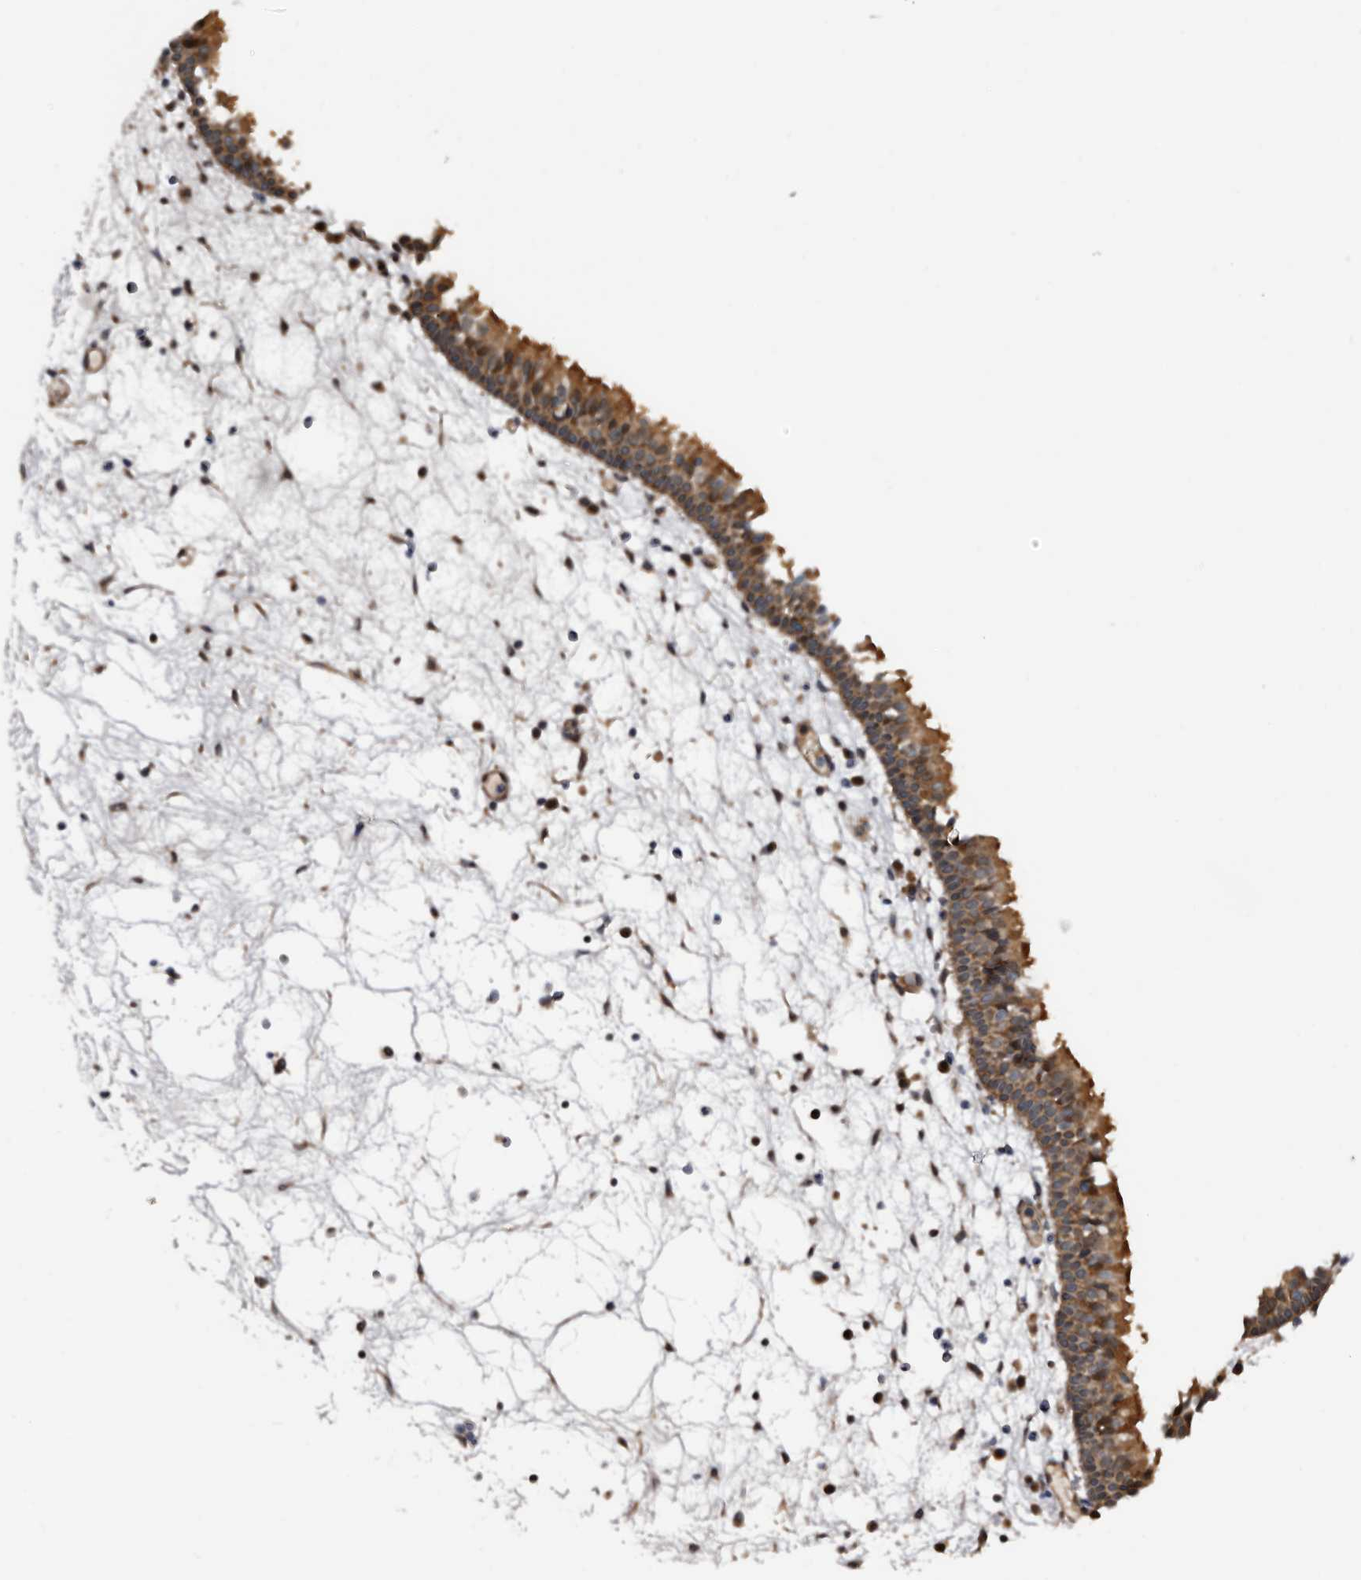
{"staining": {"intensity": "strong", "quantity": ">75%", "location": "cytoplasmic/membranous"}, "tissue": "nasopharynx", "cell_type": "Respiratory epithelial cells", "image_type": "normal", "snomed": [{"axis": "morphology", "description": "Normal tissue, NOS"}, {"axis": "morphology", "description": "Inflammation, NOS"}, {"axis": "morphology", "description": "Malignant melanoma, Metastatic site"}, {"axis": "topography", "description": "Nasopharynx"}], "caption": "Brown immunohistochemical staining in normal human nasopharynx reveals strong cytoplasmic/membranous staining in about >75% of respiratory epithelial cells.", "gene": "TTI2", "patient": {"sex": "male", "age": 70}}